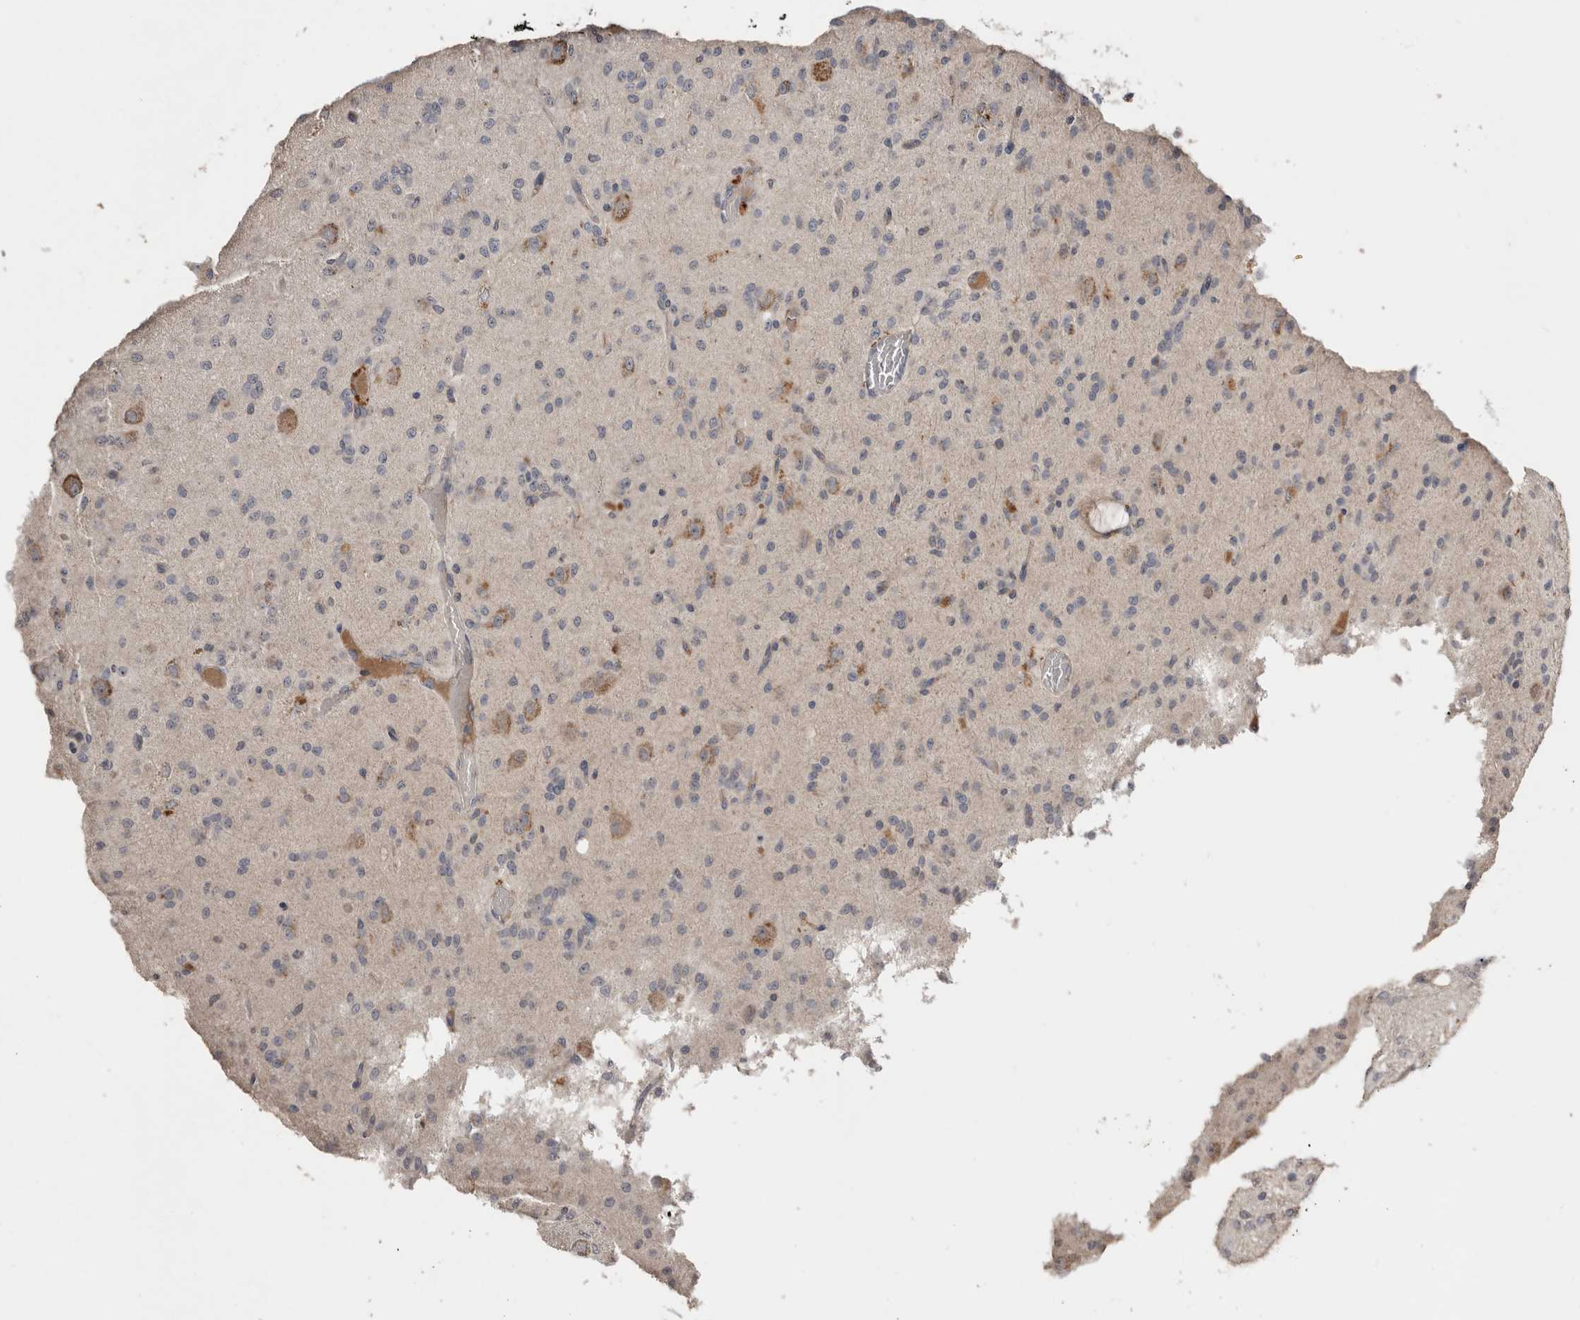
{"staining": {"intensity": "negative", "quantity": "none", "location": "none"}, "tissue": "glioma", "cell_type": "Tumor cells", "image_type": "cancer", "snomed": [{"axis": "morphology", "description": "Glioma, malignant, High grade"}, {"axis": "topography", "description": "Brain"}], "caption": "Immunohistochemistry (IHC) of human malignant high-grade glioma shows no positivity in tumor cells.", "gene": "SLC39A2", "patient": {"sex": "female", "age": 59}}